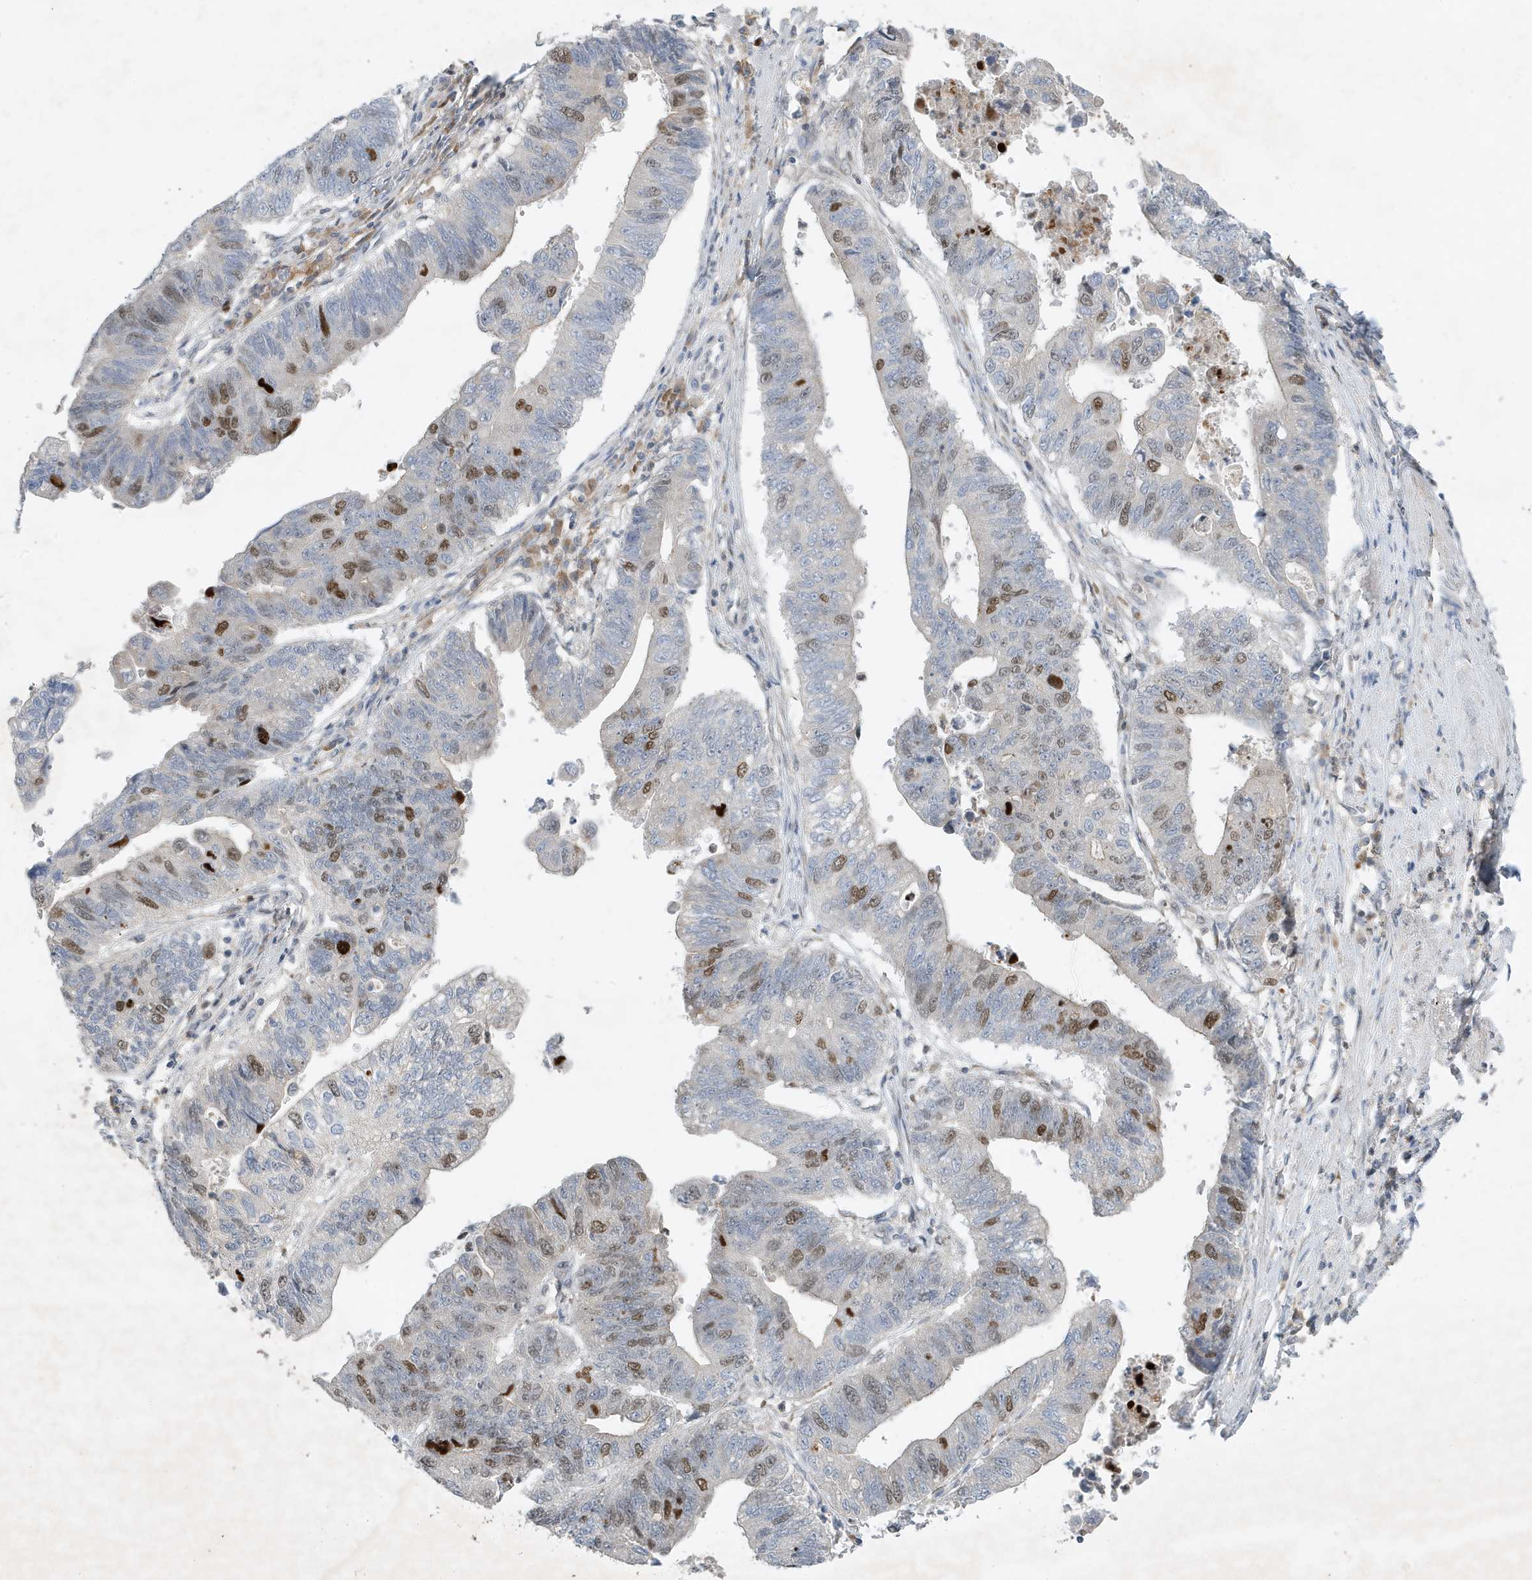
{"staining": {"intensity": "moderate", "quantity": "<25%", "location": "nuclear"}, "tissue": "stomach cancer", "cell_type": "Tumor cells", "image_type": "cancer", "snomed": [{"axis": "morphology", "description": "Adenocarcinoma, NOS"}, {"axis": "topography", "description": "Stomach"}], "caption": "An image showing moderate nuclear expression in approximately <25% of tumor cells in adenocarcinoma (stomach), as visualized by brown immunohistochemical staining.", "gene": "MAST3", "patient": {"sex": "male", "age": 59}}